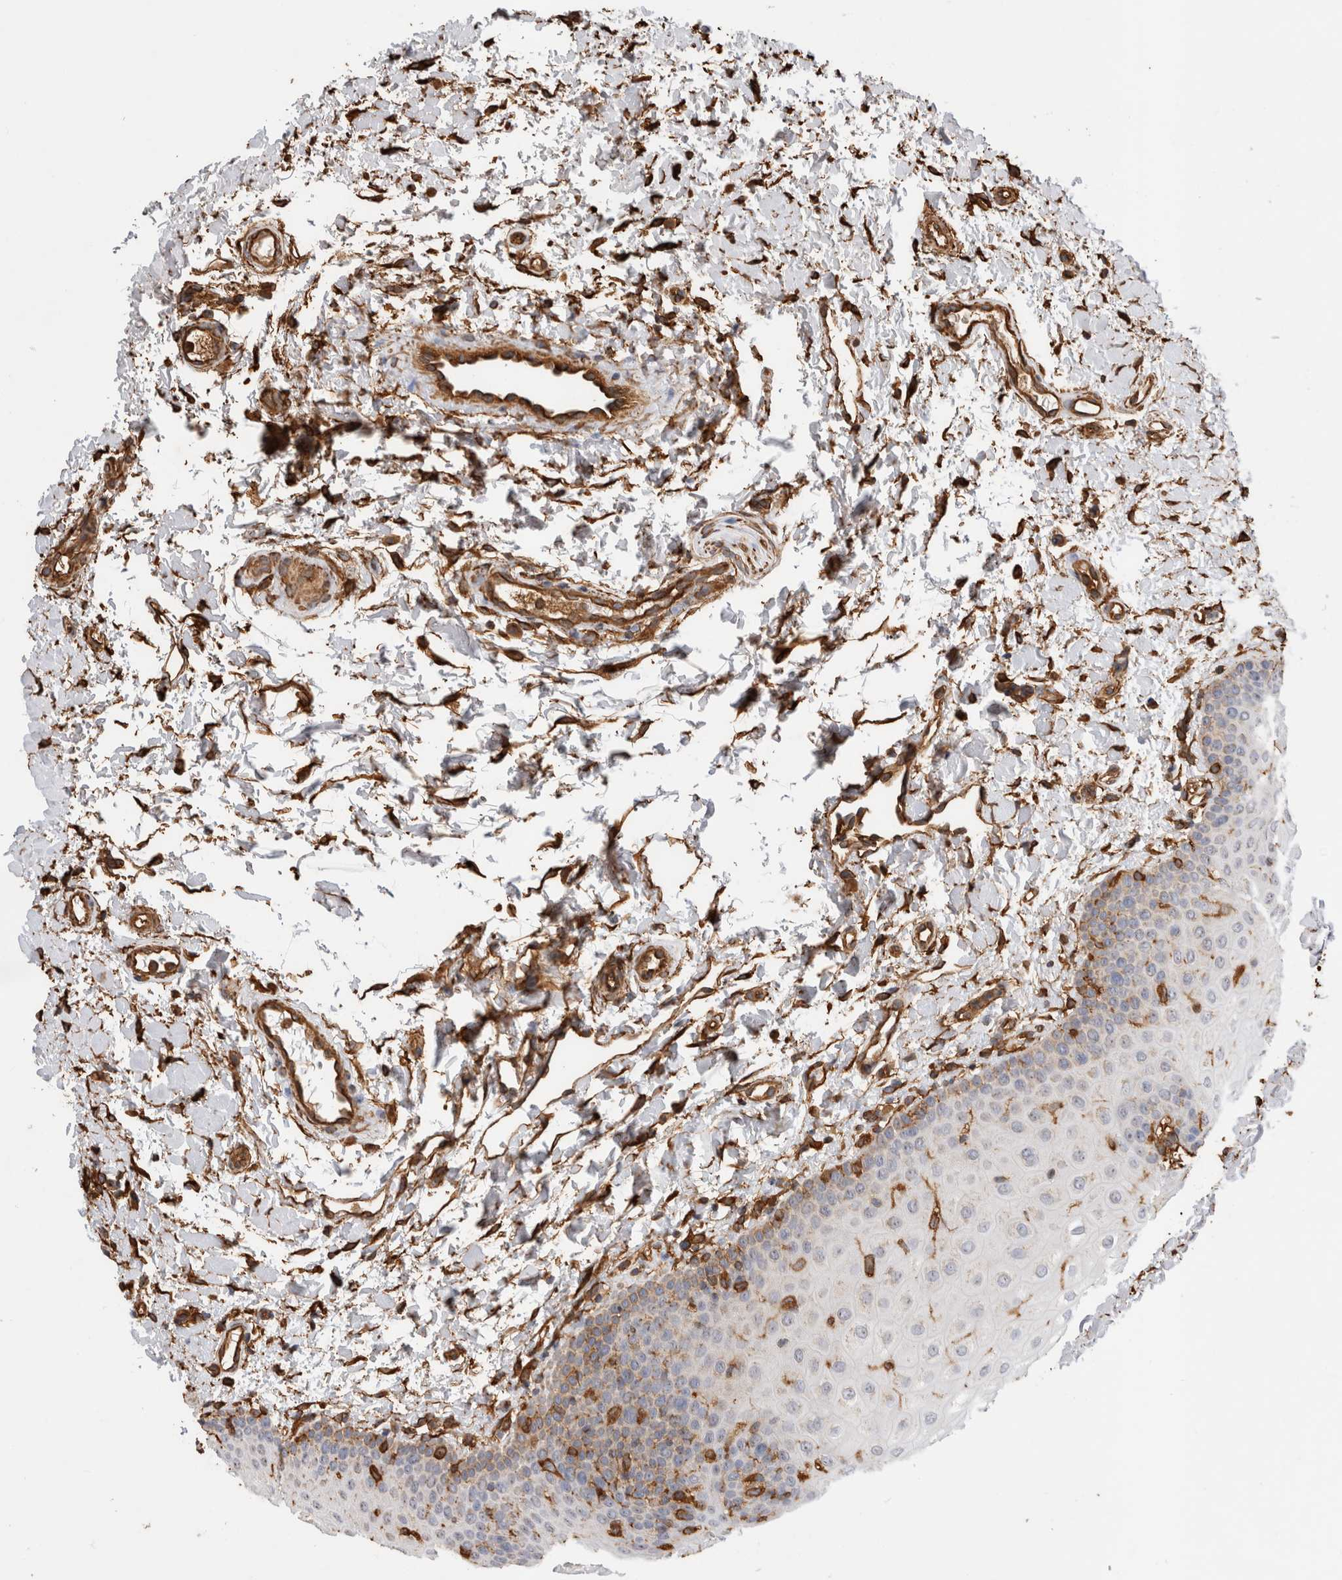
{"staining": {"intensity": "weak", "quantity": "<25%", "location": "cytoplasmic/membranous"}, "tissue": "oral mucosa", "cell_type": "Squamous epithelial cells", "image_type": "normal", "snomed": [{"axis": "morphology", "description": "Normal tissue, NOS"}, {"axis": "topography", "description": "Skin"}, {"axis": "topography", "description": "Oral tissue"}], "caption": "An immunohistochemistry (IHC) micrograph of unremarkable oral mucosa is shown. There is no staining in squamous epithelial cells of oral mucosa. (Immunohistochemistry (ihc), brightfield microscopy, high magnification).", "gene": "ZNF397", "patient": {"sex": "male", "age": 84}}